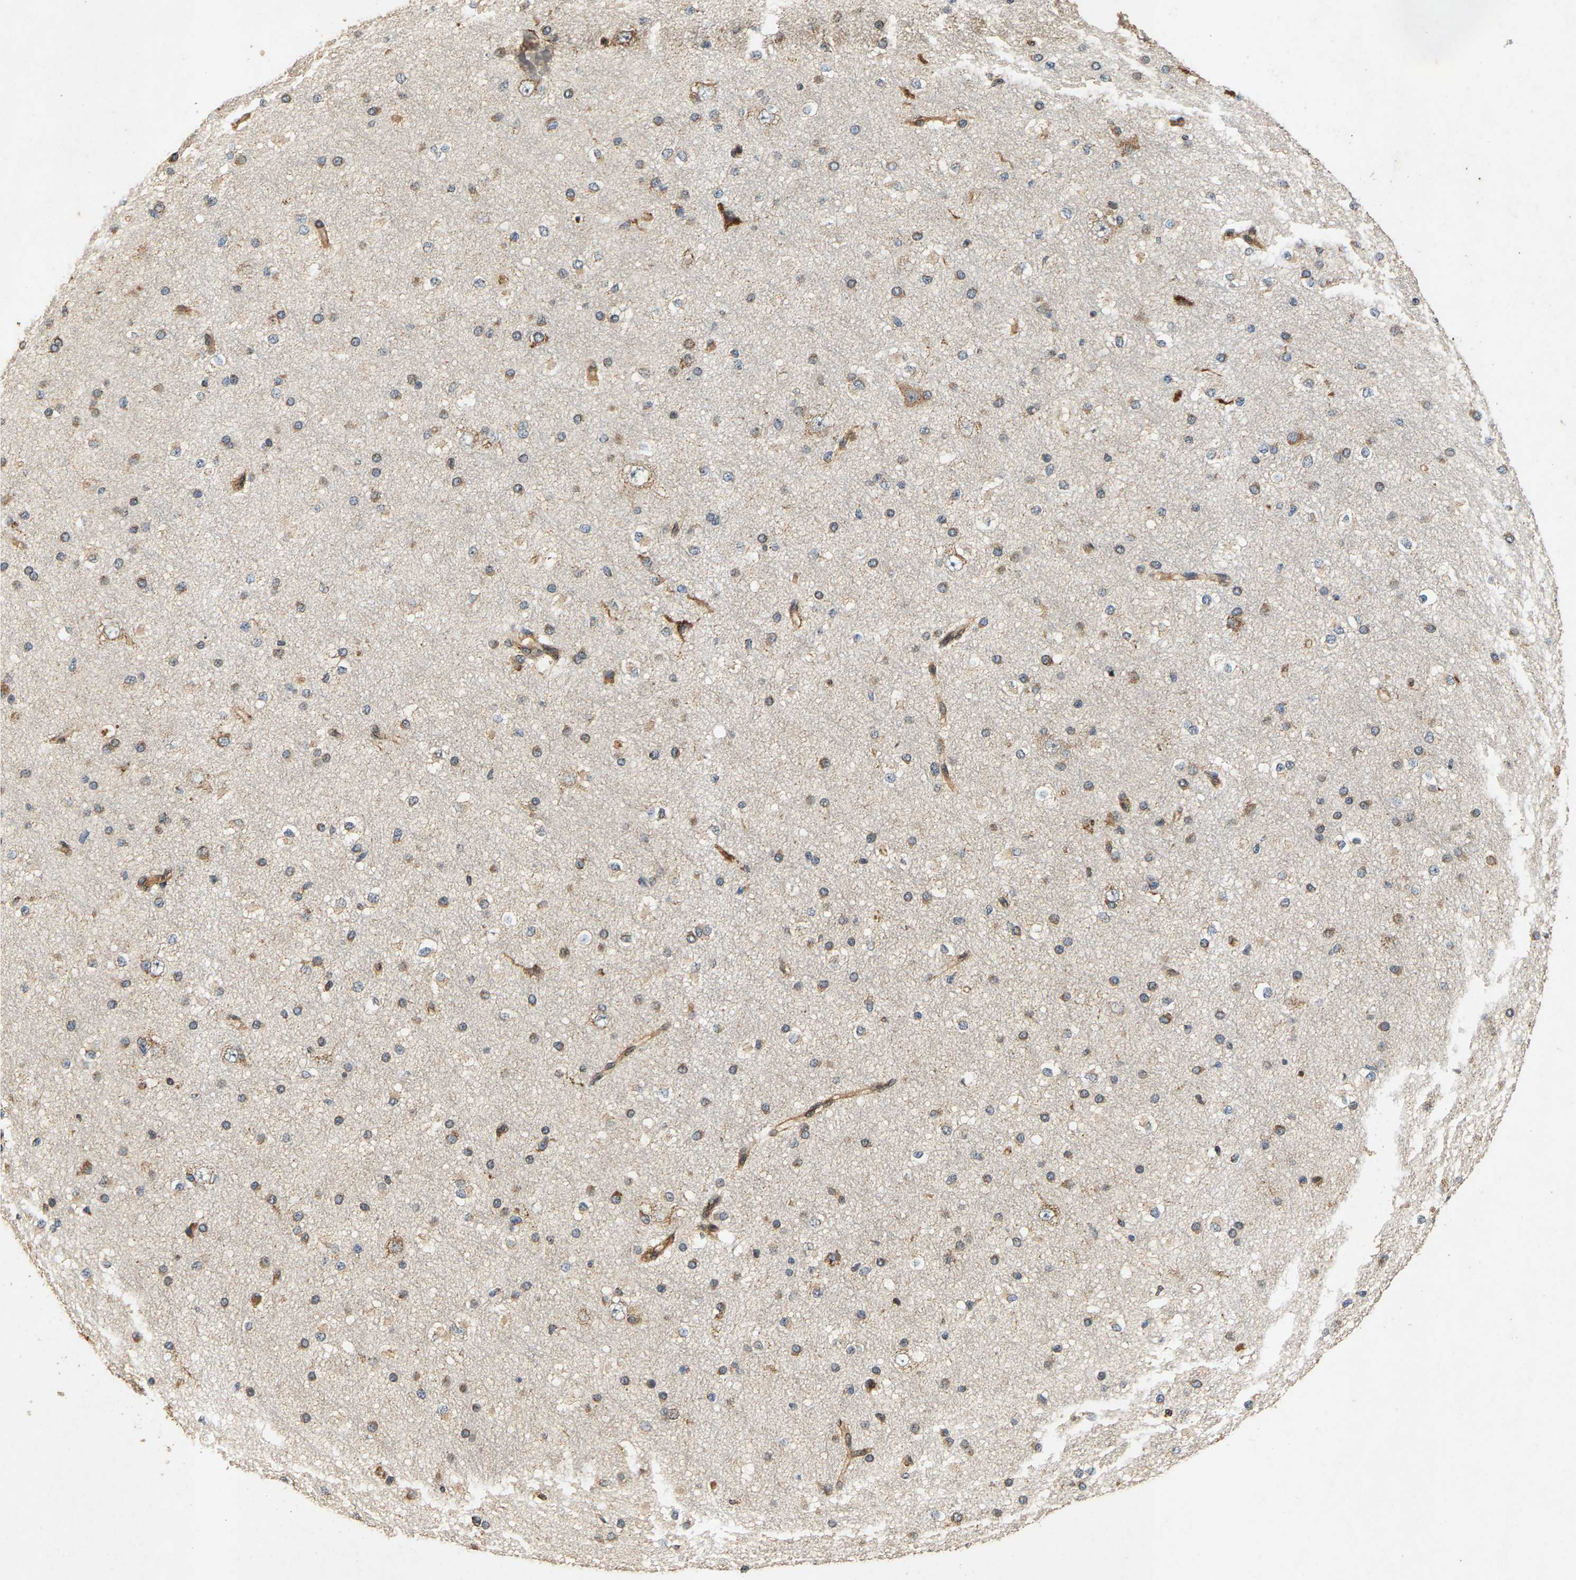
{"staining": {"intensity": "moderate", "quantity": ">75%", "location": "cytoplasmic/membranous"}, "tissue": "cerebral cortex", "cell_type": "Endothelial cells", "image_type": "normal", "snomed": [{"axis": "morphology", "description": "Normal tissue, NOS"}, {"axis": "morphology", "description": "Developmental malformation"}, {"axis": "topography", "description": "Cerebral cortex"}], "caption": "About >75% of endothelial cells in unremarkable human cerebral cortex display moderate cytoplasmic/membranous protein expression as visualized by brown immunohistochemical staining.", "gene": "CIDEC", "patient": {"sex": "female", "age": 30}}